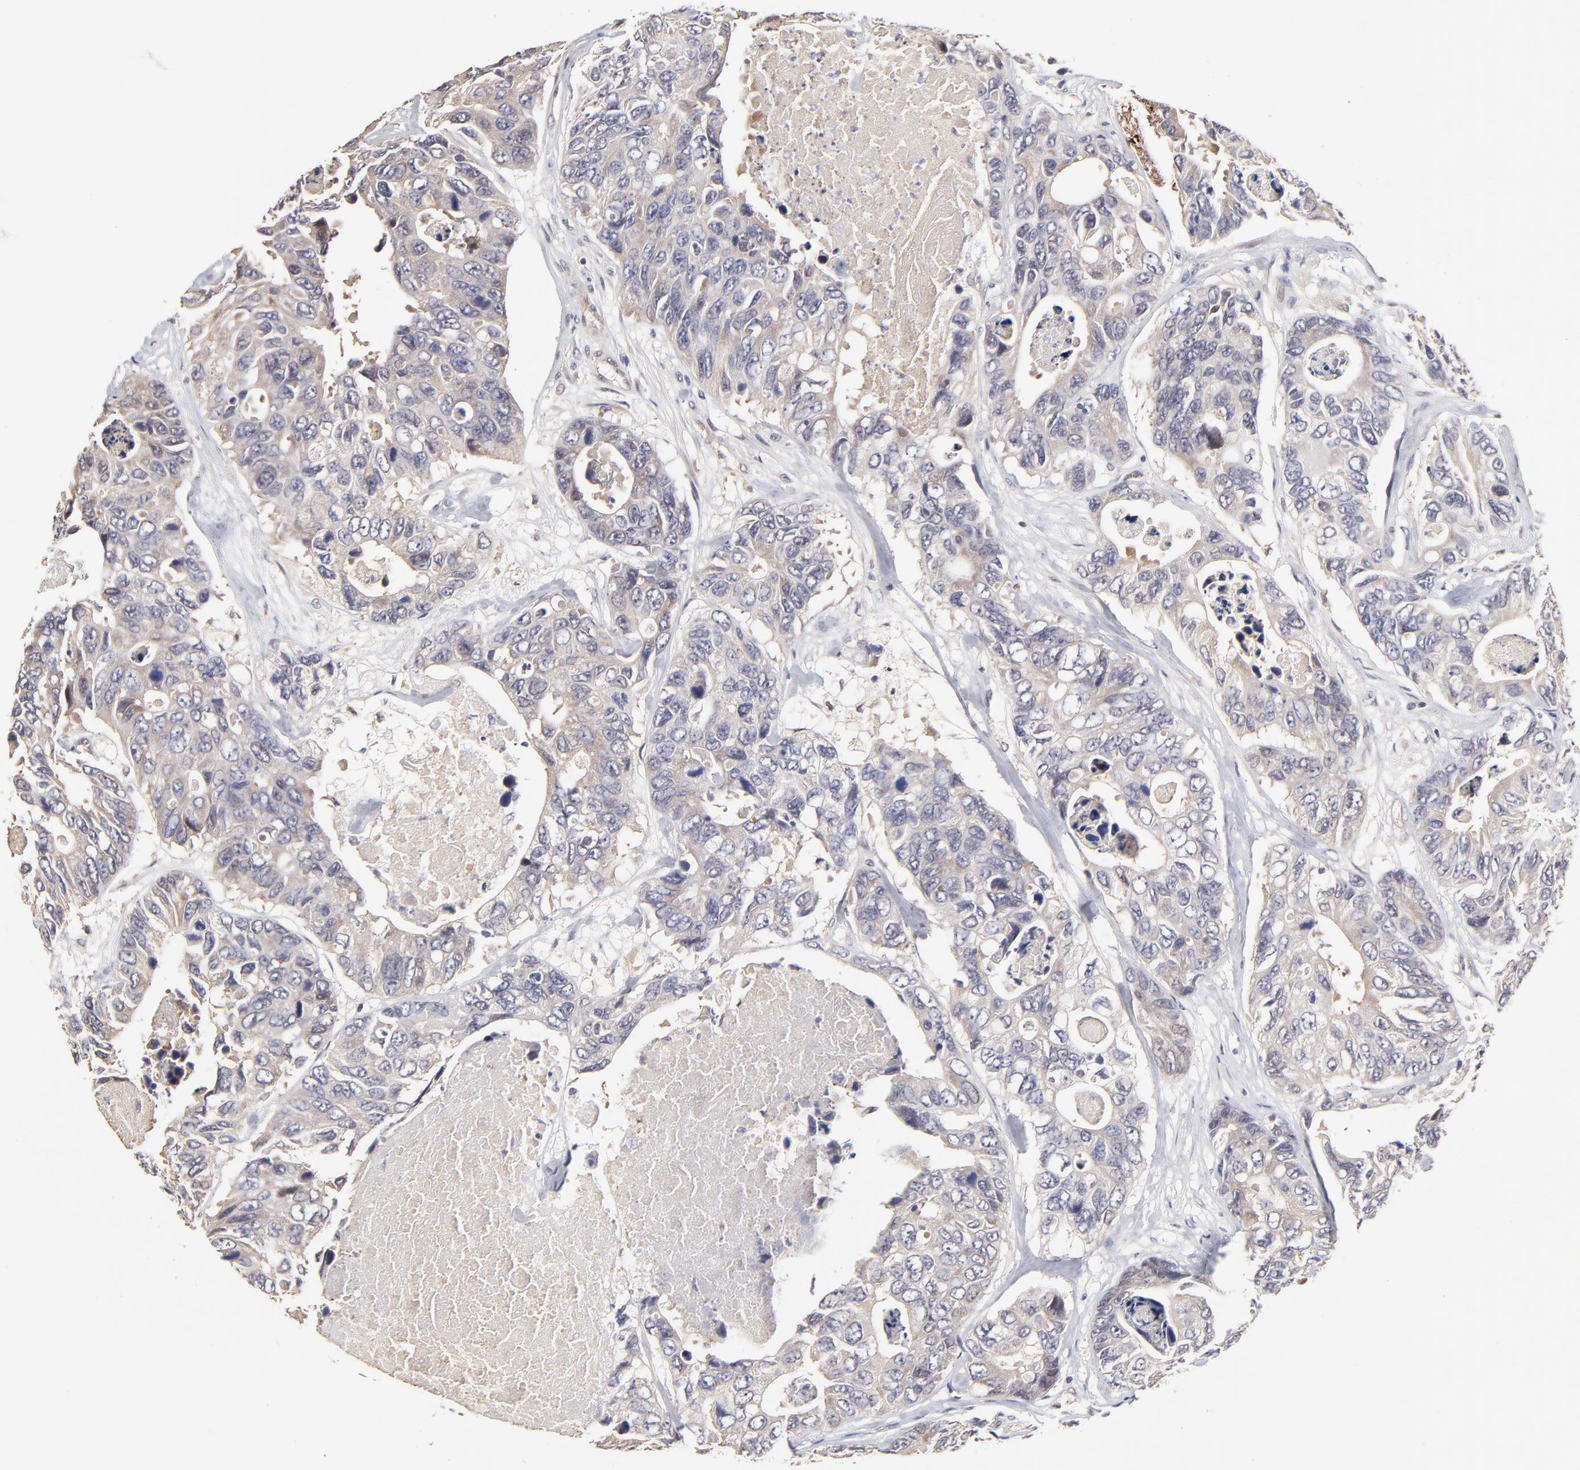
{"staining": {"intensity": "moderate", "quantity": ">75%", "location": "cytoplasmic/membranous"}, "tissue": "colorectal cancer", "cell_type": "Tumor cells", "image_type": "cancer", "snomed": [{"axis": "morphology", "description": "Adenocarcinoma, NOS"}, {"axis": "topography", "description": "Colon"}], "caption": "Immunohistochemistry (IHC) of human colorectal cancer exhibits medium levels of moderate cytoplasmic/membranous expression in about >75% of tumor cells.", "gene": "ZNF10", "patient": {"sex": "female", "age": 86}}